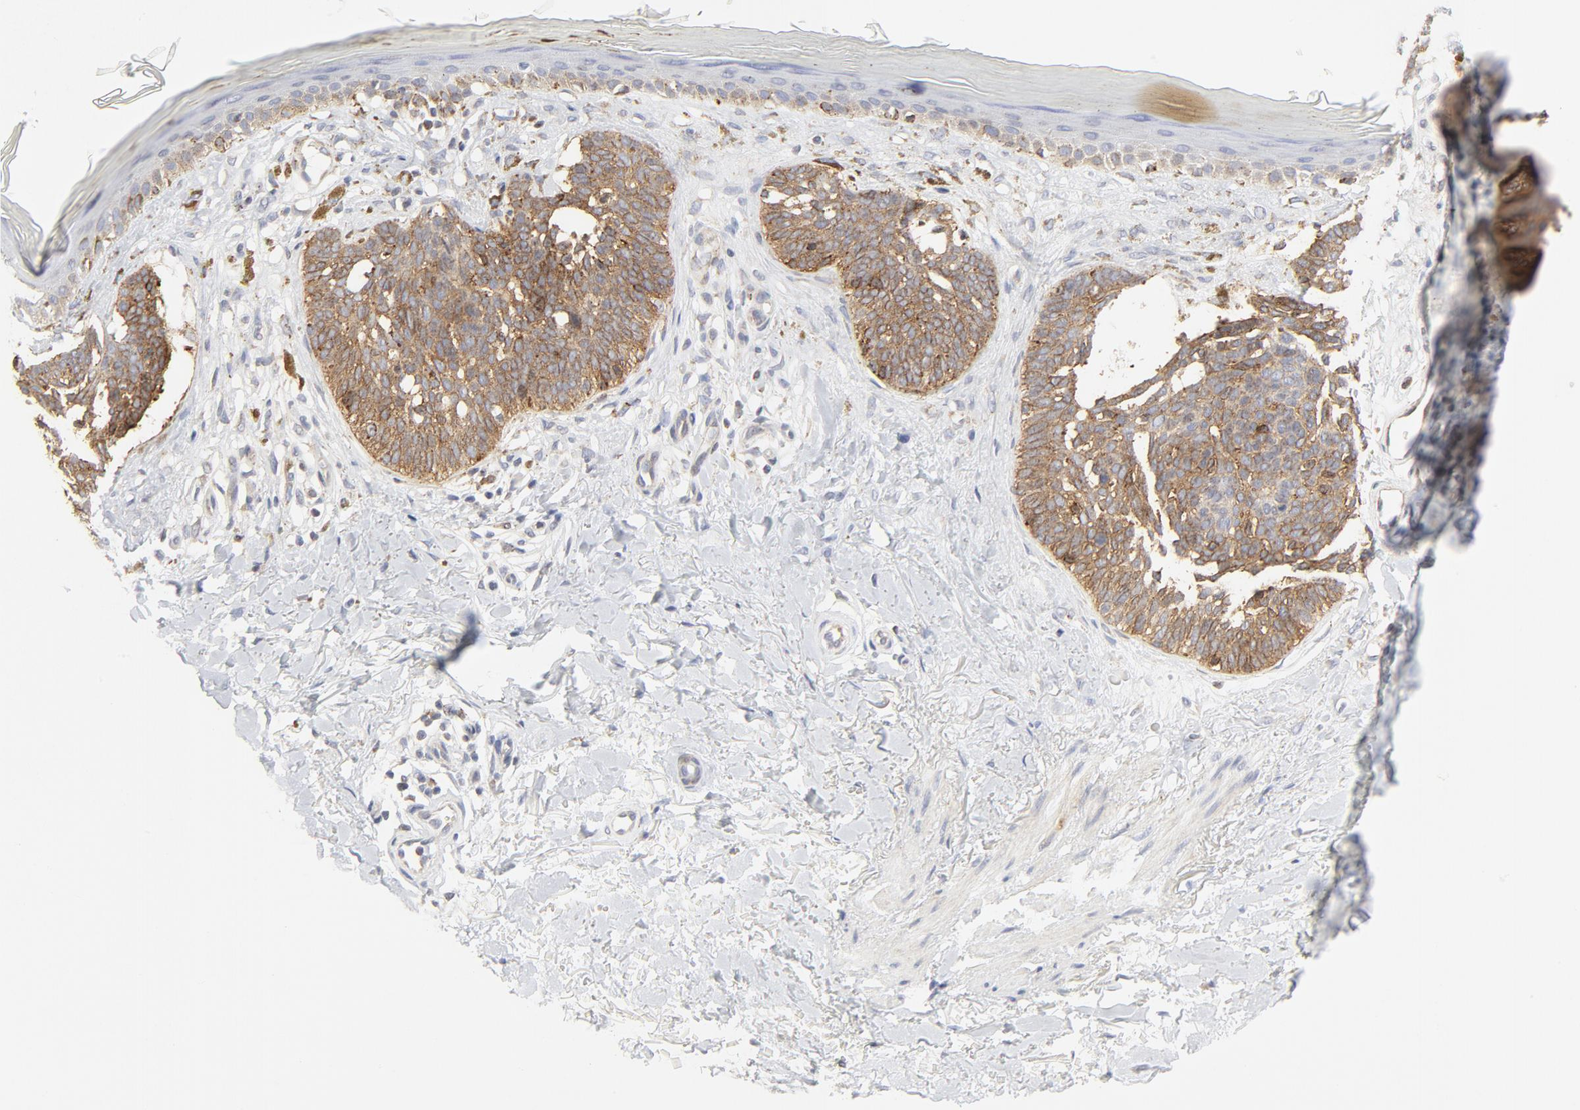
{"staining": {"intensity": "moderate", "quantity": ">75%", "location": "cytoplasmic/membranous"}, "tissue": "skin cancer", "cell_type": "Tumor cells", "image_type": "cancer", "snomed": [{"axis": "morphology", "description": "Normal tissue, NOS"}, {"axis": "morphology", "description": "Basal cell carcinoma"}, {"axis": "topography", "description": "Skin"}], "caption": "Skin cancer (basal cell carcinoma) stained with a protein marker displays moderate staining in tumor cells.", "gene": "LRP6", "patient": {"sex": "female", "age": 58}}